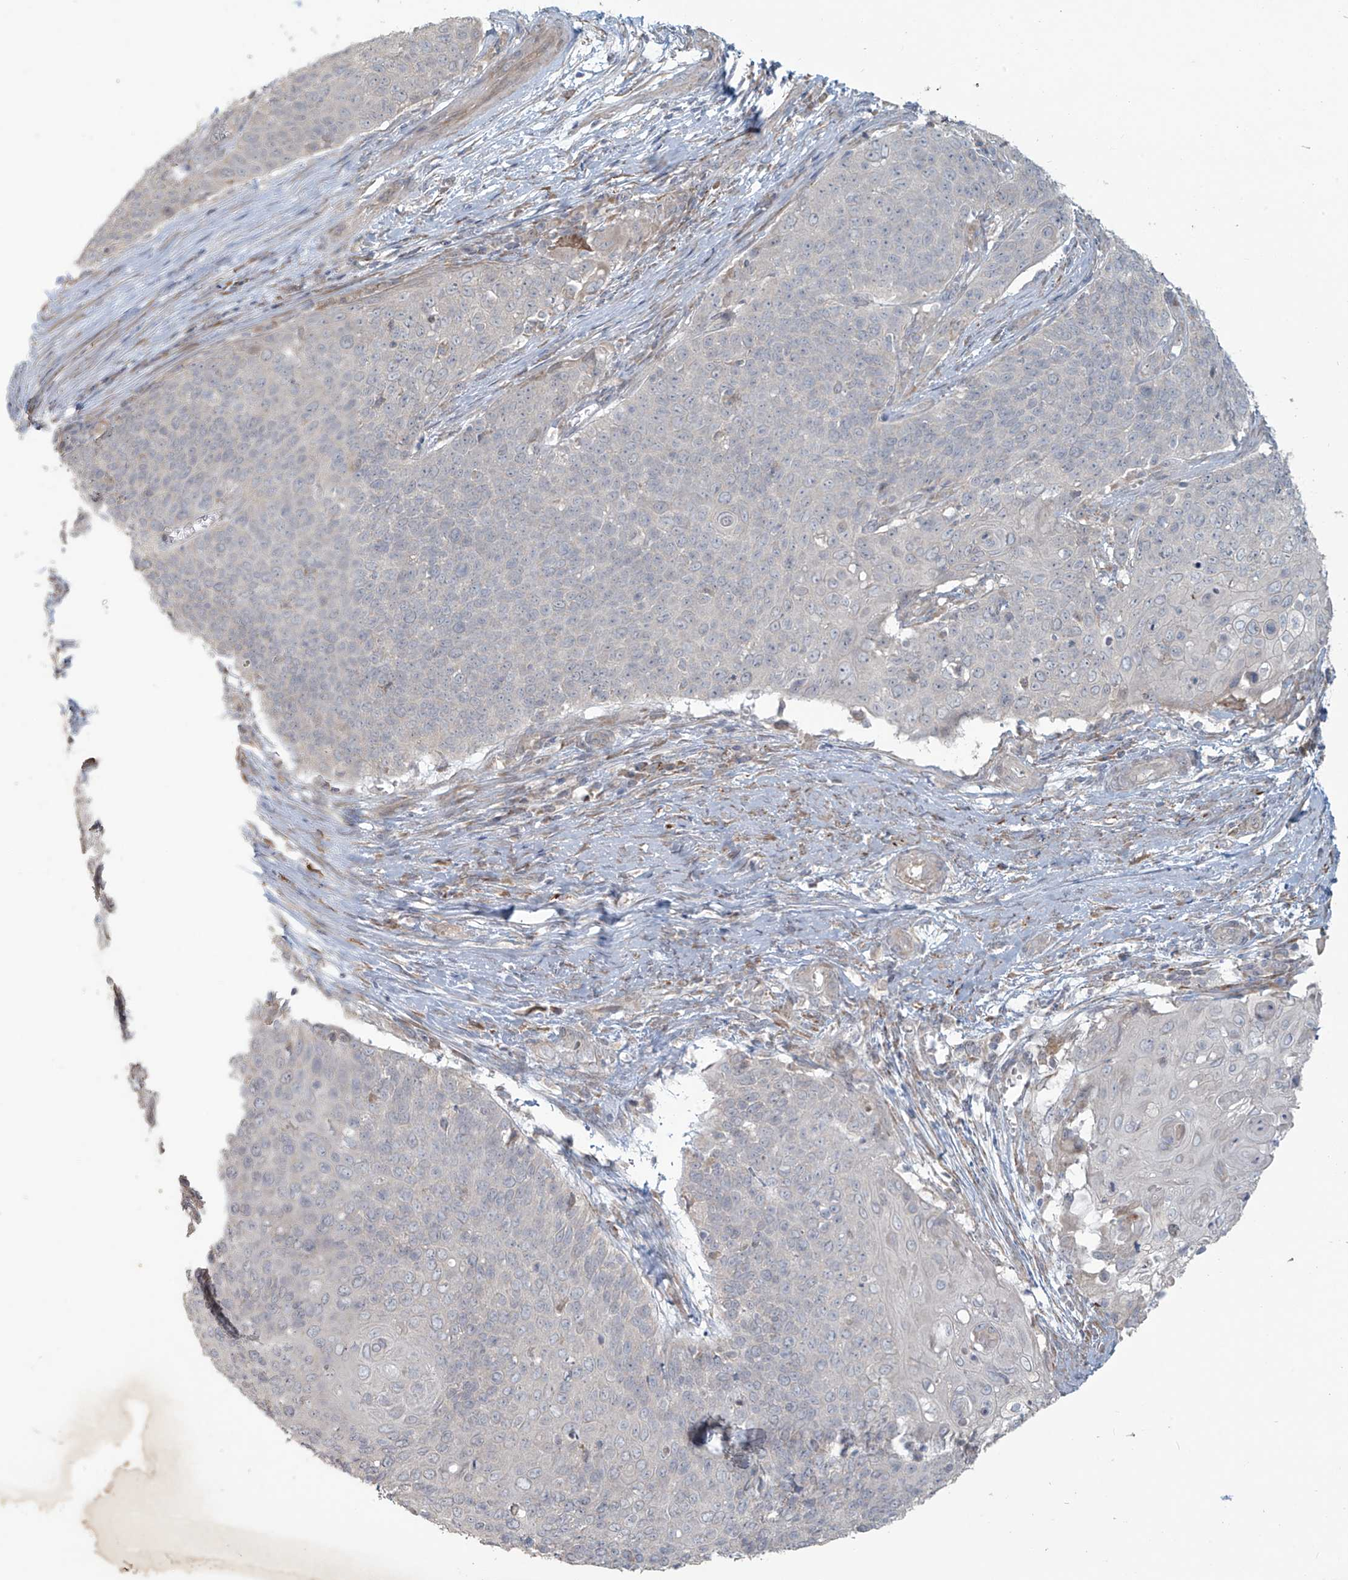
{"staining": {"intensity": "negative", "quantity": "none", "location": "none"}, "tissue": "cervical cancer", "cell_type": "Tumor cells", "image_type": "cancer", "snomed": [{"axis": "morphology", "description": "Squamous cell carcinoma, NOS"}, {"axis": "topography", "description": "Cervix"}], "caption": "Tumor cells are negative for protein expression in human cervical cancer.", "gene": "MAGIX", "patient": {"sex": "female", "age": 39}}